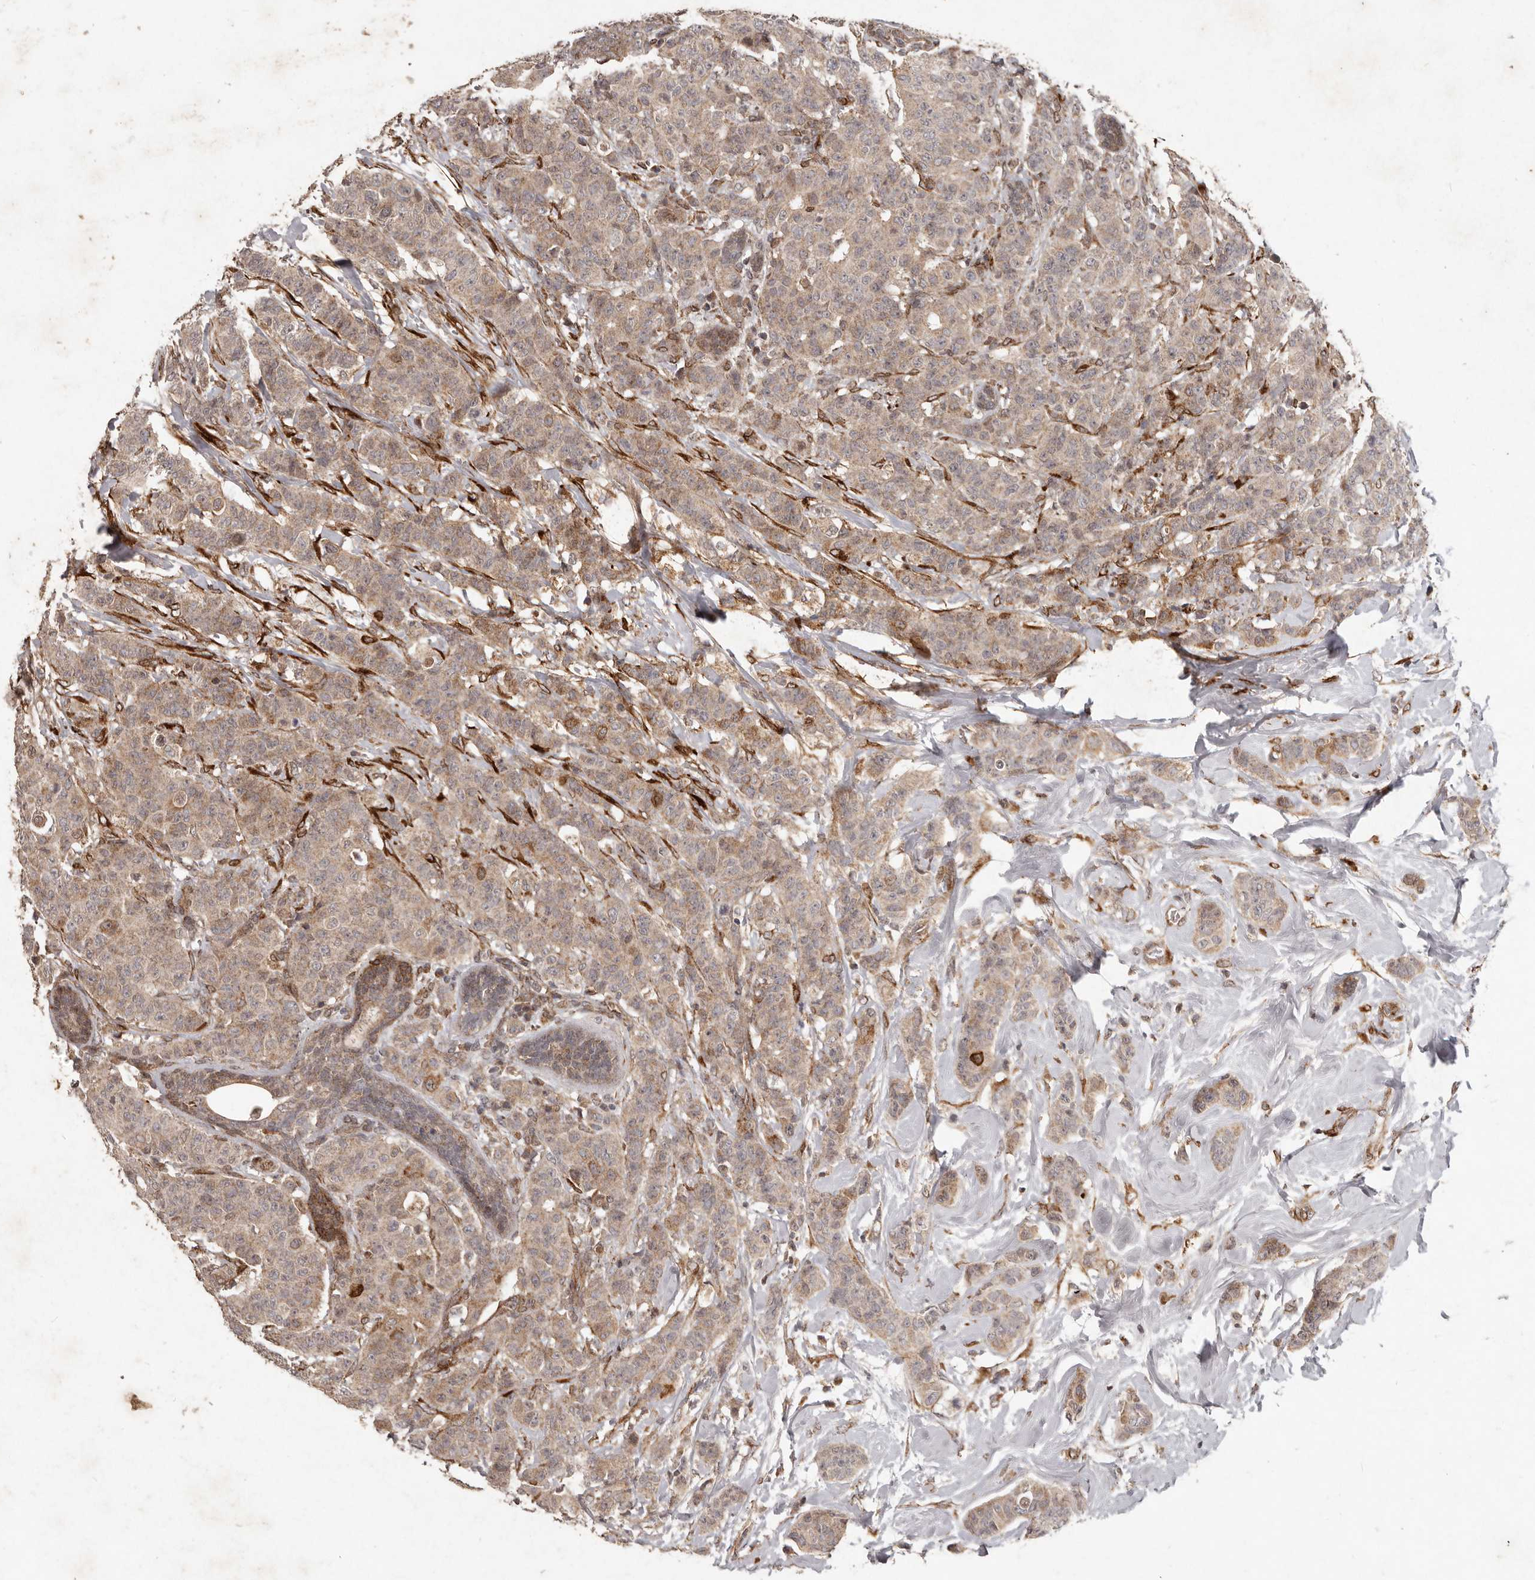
{"staining": {"intensity": "weak", "quantity": ">75%", "location": "cytoplasmic/membranous"}, "tissue": "breast cancer", "cell_type": "Tumor cells", "image_type": "cancer", "snomed": [{"axis": "morphology", "description": "Normal tissue, NOS"}, {"axis": "morphology", "description": "Duct carcinoma"}, {"axis": "topography", "description": "Breast"}], "caption": "Immunohistochemistry (DAB) staining of intraductal carcinoma (breast) shows weak cytoplasmic/membranous protein expression in about >75% of tumor cells.", "gene": "PLOD2", "patient": {"sex": "female", "age": 40}}